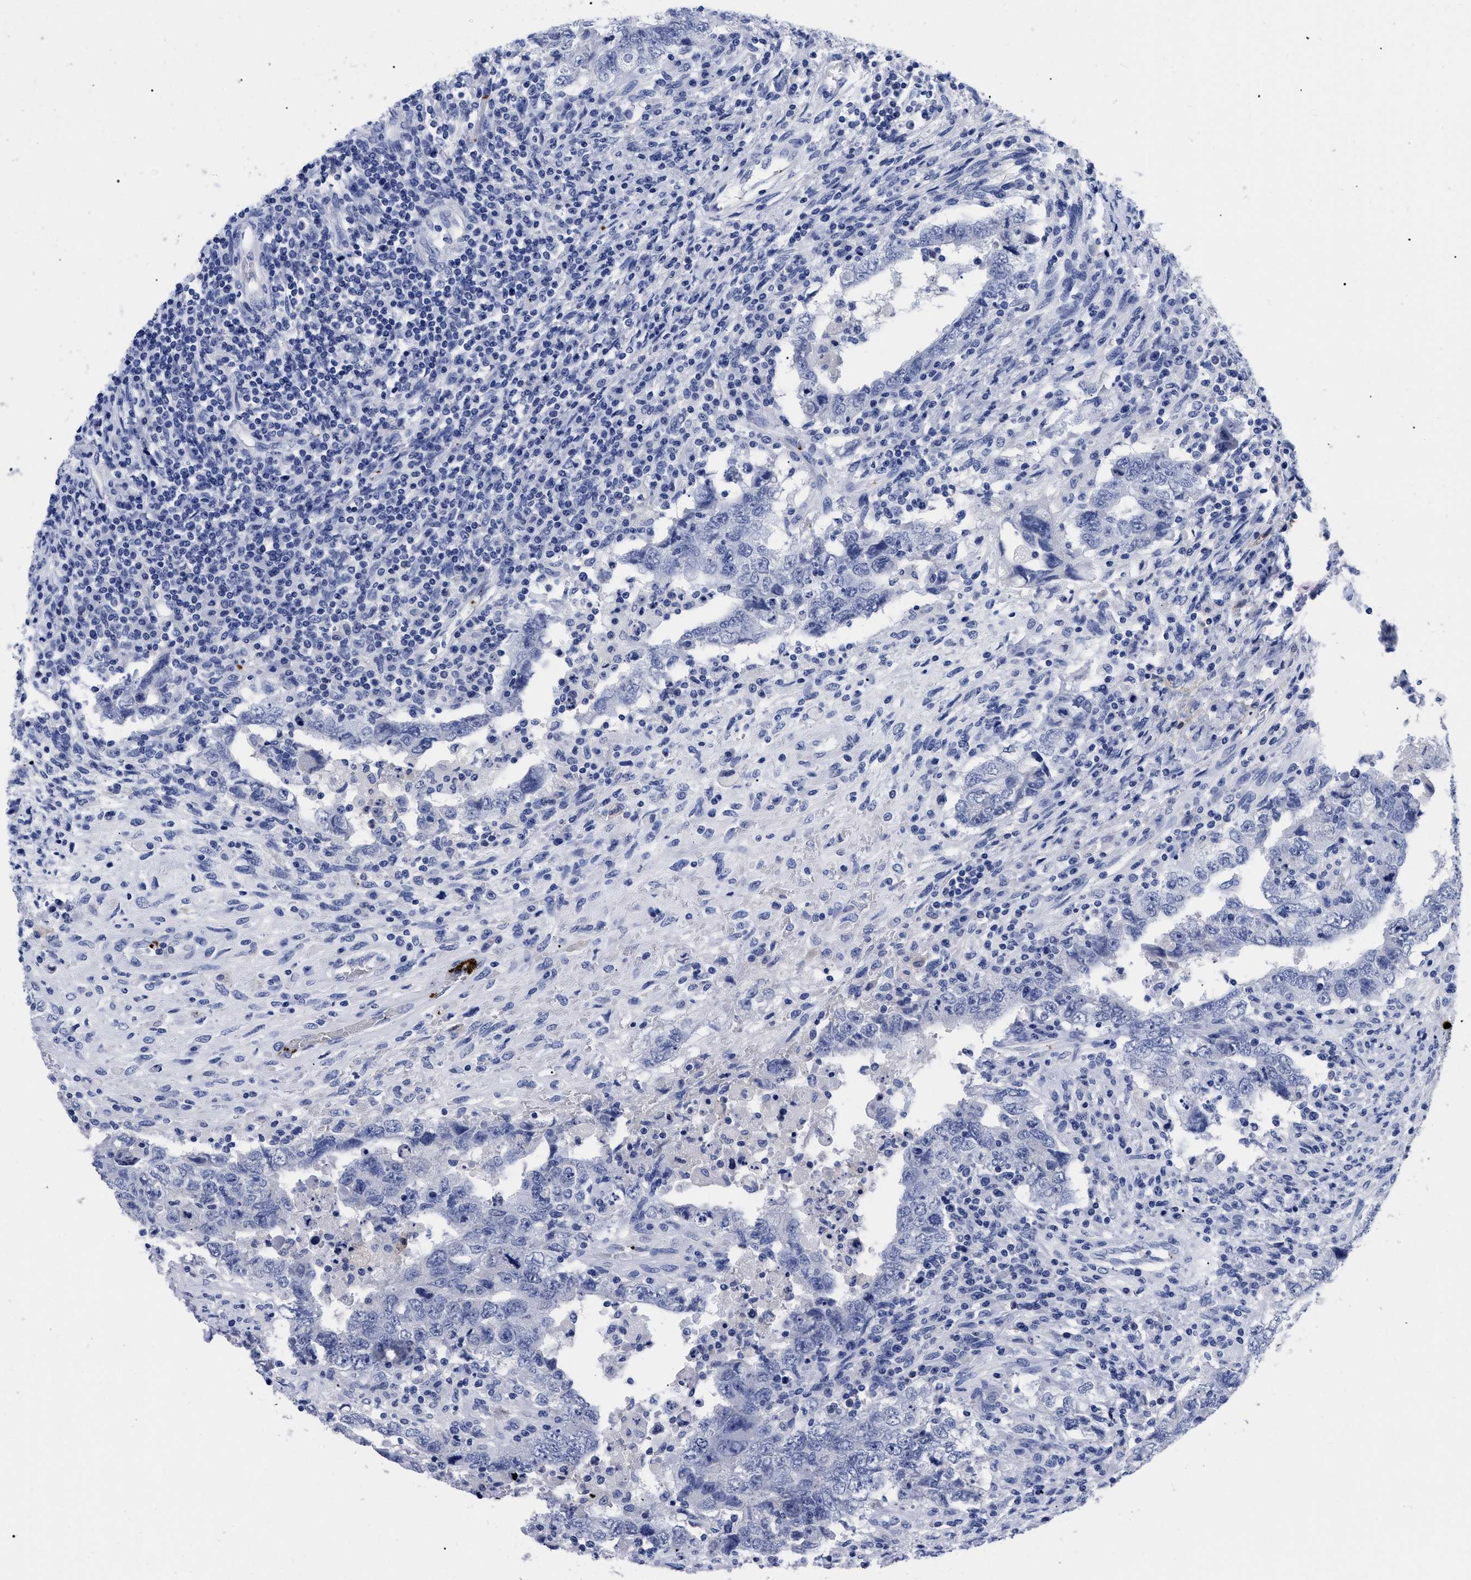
{"staining": {"intensity": "negative", "quantity": "none", "location": "none"}, "tissue": "testis cancer", "cell_type": "Tumor cells", "image_type": "cancer", "snomed": [{"axis": "morphology", "description": "Carcinoma, Embryonal, NOS"}, {"axis": "topography", "description": "Testis"}], "caption": "High power microscopy micrograph of an immunohistochemistry image of testis cancer (embryonal carcinoma), revealing no significant positivity in tumor cells. The staining is performed using DAB (3,3'-diaminobenzidine) brown chromogen with nuclei counter-stained in using hematoxylin.", "gene": "TREML1", "patient": {"sex": "male", "age": 26}}